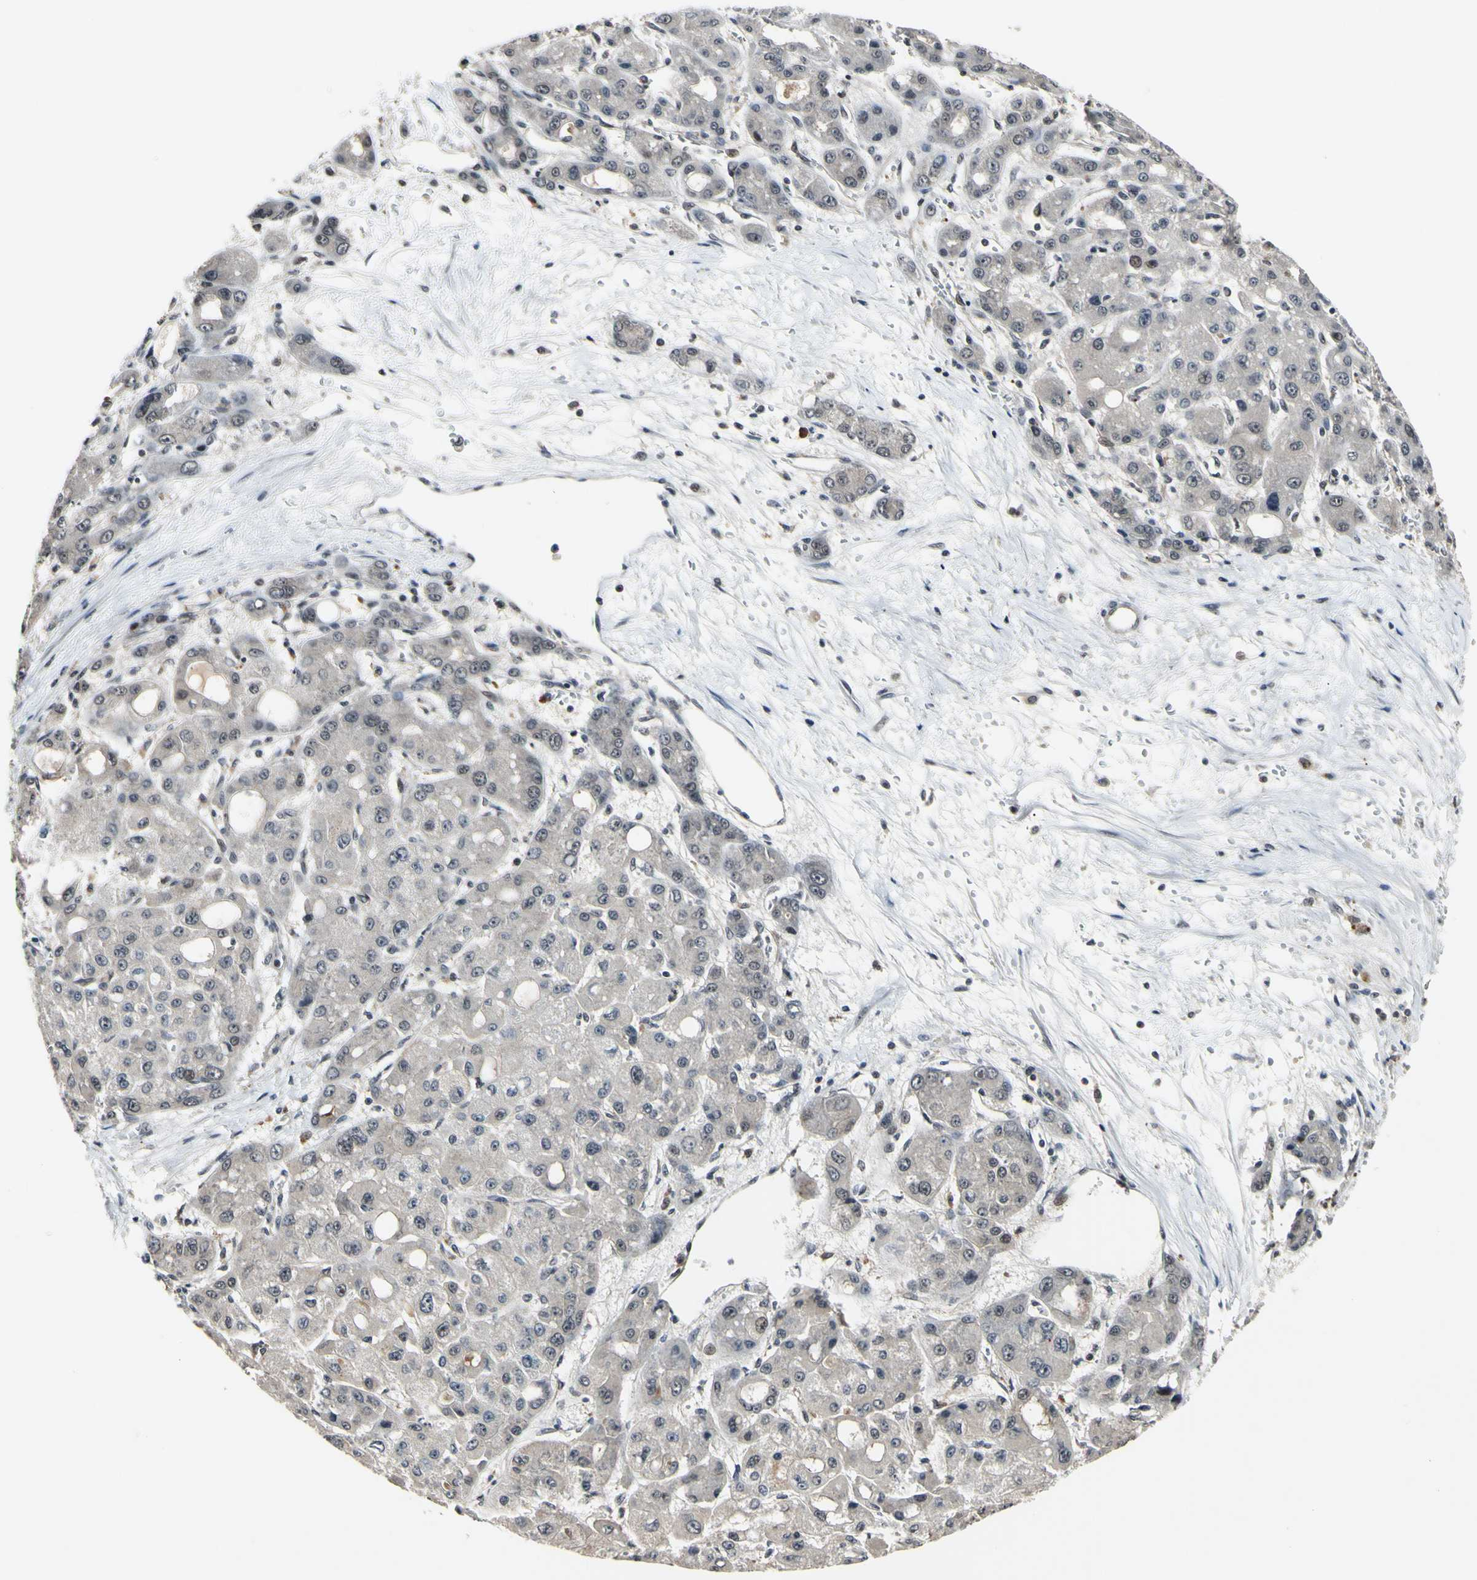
{"staining": {"intensity": "negative", "quantity": "none", "location": "none"}, "tissue": "liver cancer", "cell_type": "Tumor cells", "image_type": "cancer", "snomed": [{"axis": "morphology", "description": "Carcinoma, Hepatocellular, NOS"}, {"axis": "topography", "description": "Liver"}], "caption": "Tumor cells are negative for protein expression in human hepatocellular carcinoma (liver).", "gene": "PSMD10", "patient": {"sex": "male", "age": 55}}